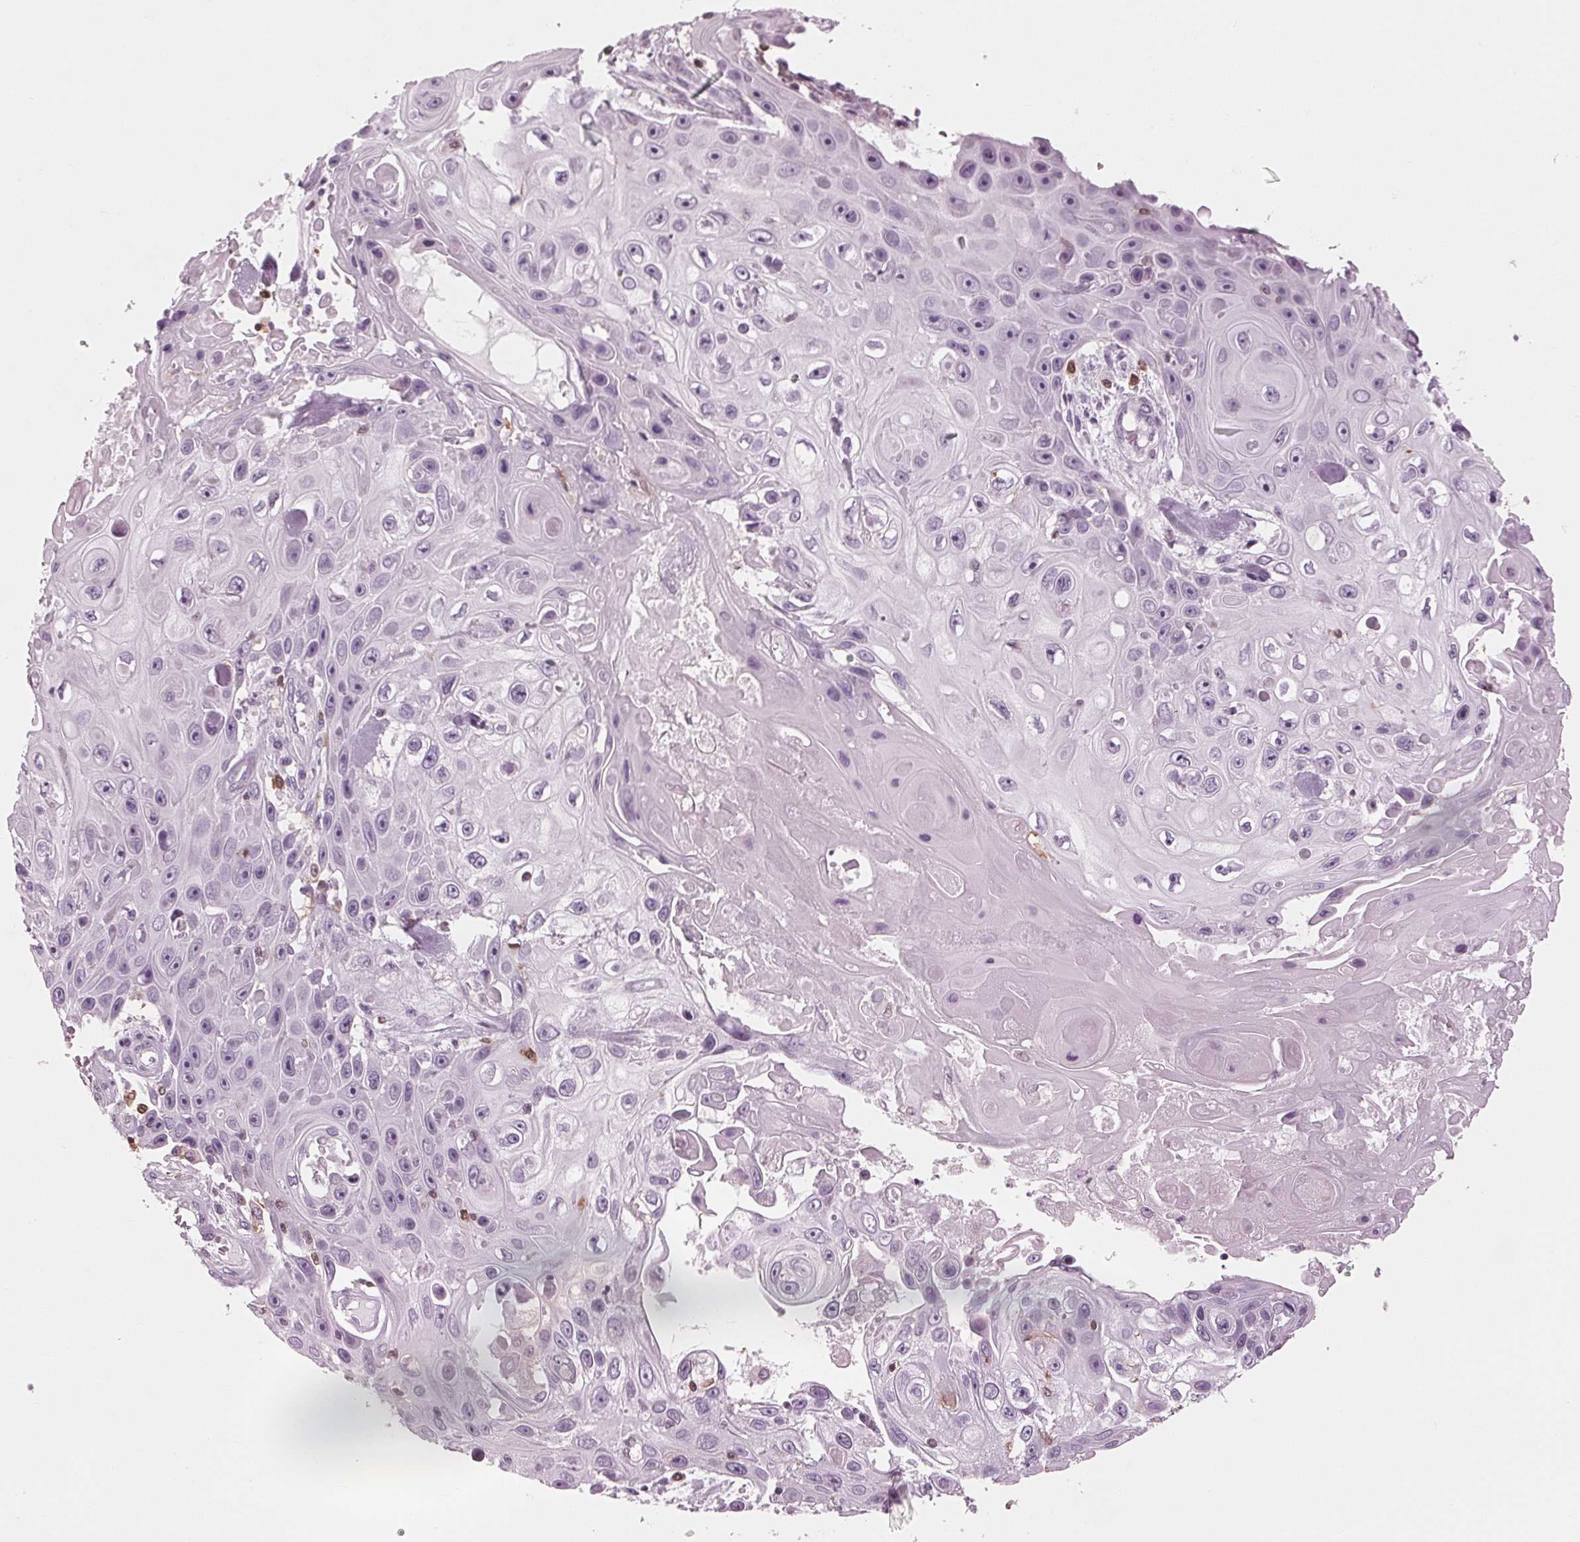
{"staining": {"intensity": "negative", "quantity": "none", "location": "none"}, "tissue": "skin cancer", "cell_type": "Tumor cells", "image_type": "cancer", "snomed": [{"axis": "morphology", "description": "Squamous cell carcinoma, NOS"}, {"axis": "topography", "description": "Skin"}], "caption": "Human skin squamous cell carcinoma stained for a protein using immunohistochemistry (IHC) shows no expression in tumor cells.", "gene": "BTLA", "patient": {"sex": "male", "age": 82}}